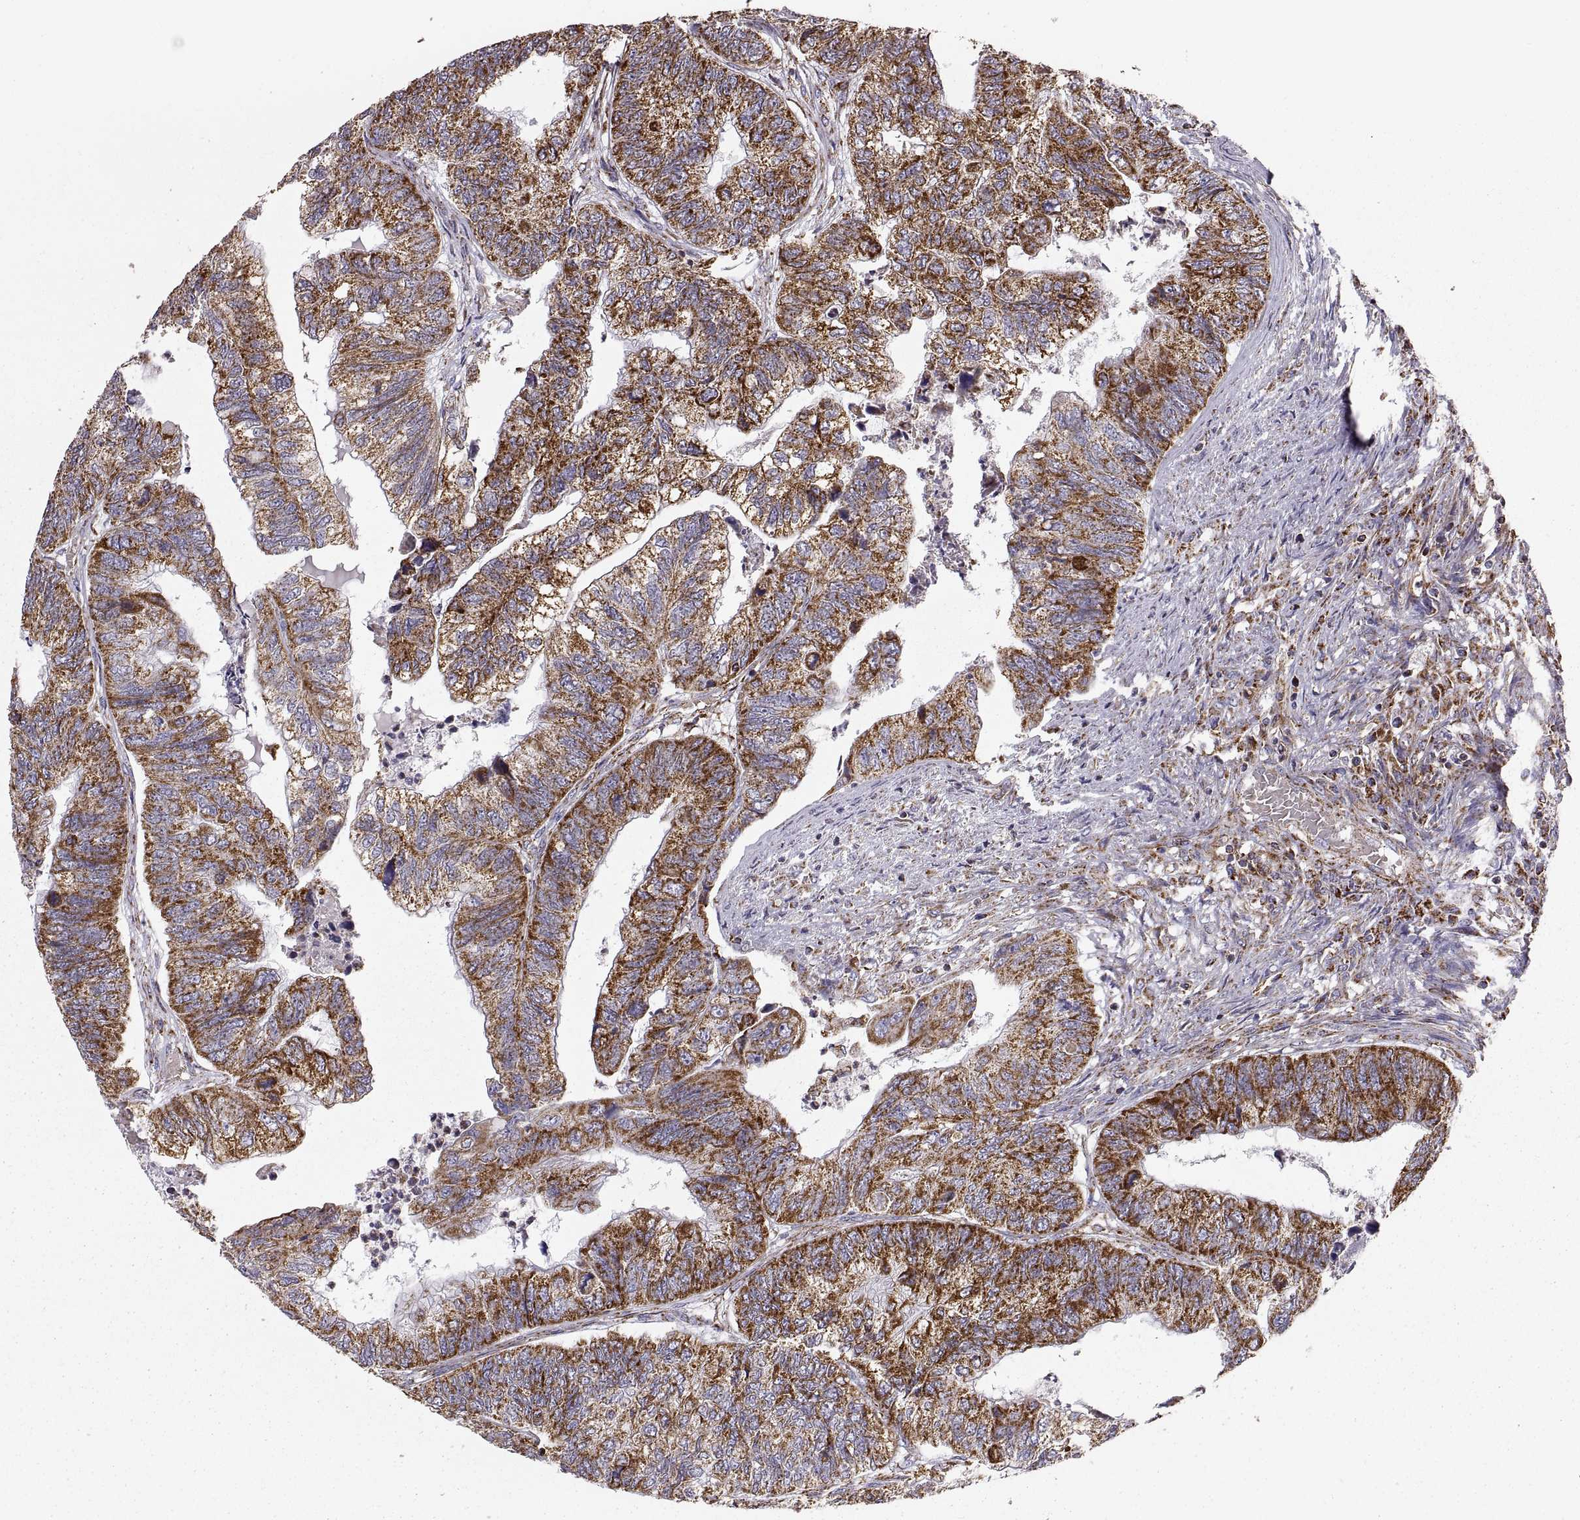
{"staining": {"intensity": "strong", "quantity": ">75%", "location": "cytoplasmic/membranous"}, "tissue": "colorectal cancer", "cell_type": "Tumor cells", "image_type": "cancer", "snomed": [{"axis": "morphology", "description": "Adenocarcinoma, NOS"}, {"axis": "topography", "description": "Colon"}], "caption": "Protein expression analysis of colorectal cancer (adenocarcinoma) exhibits strong cytoplasmic/membranous positivity in approximately >75% of tumor cells. (brown staining indicates protein expression, while blue staining denotes nuclei).", "gene": "ARSD", "patient": {"sex": "female", "age": 67}}